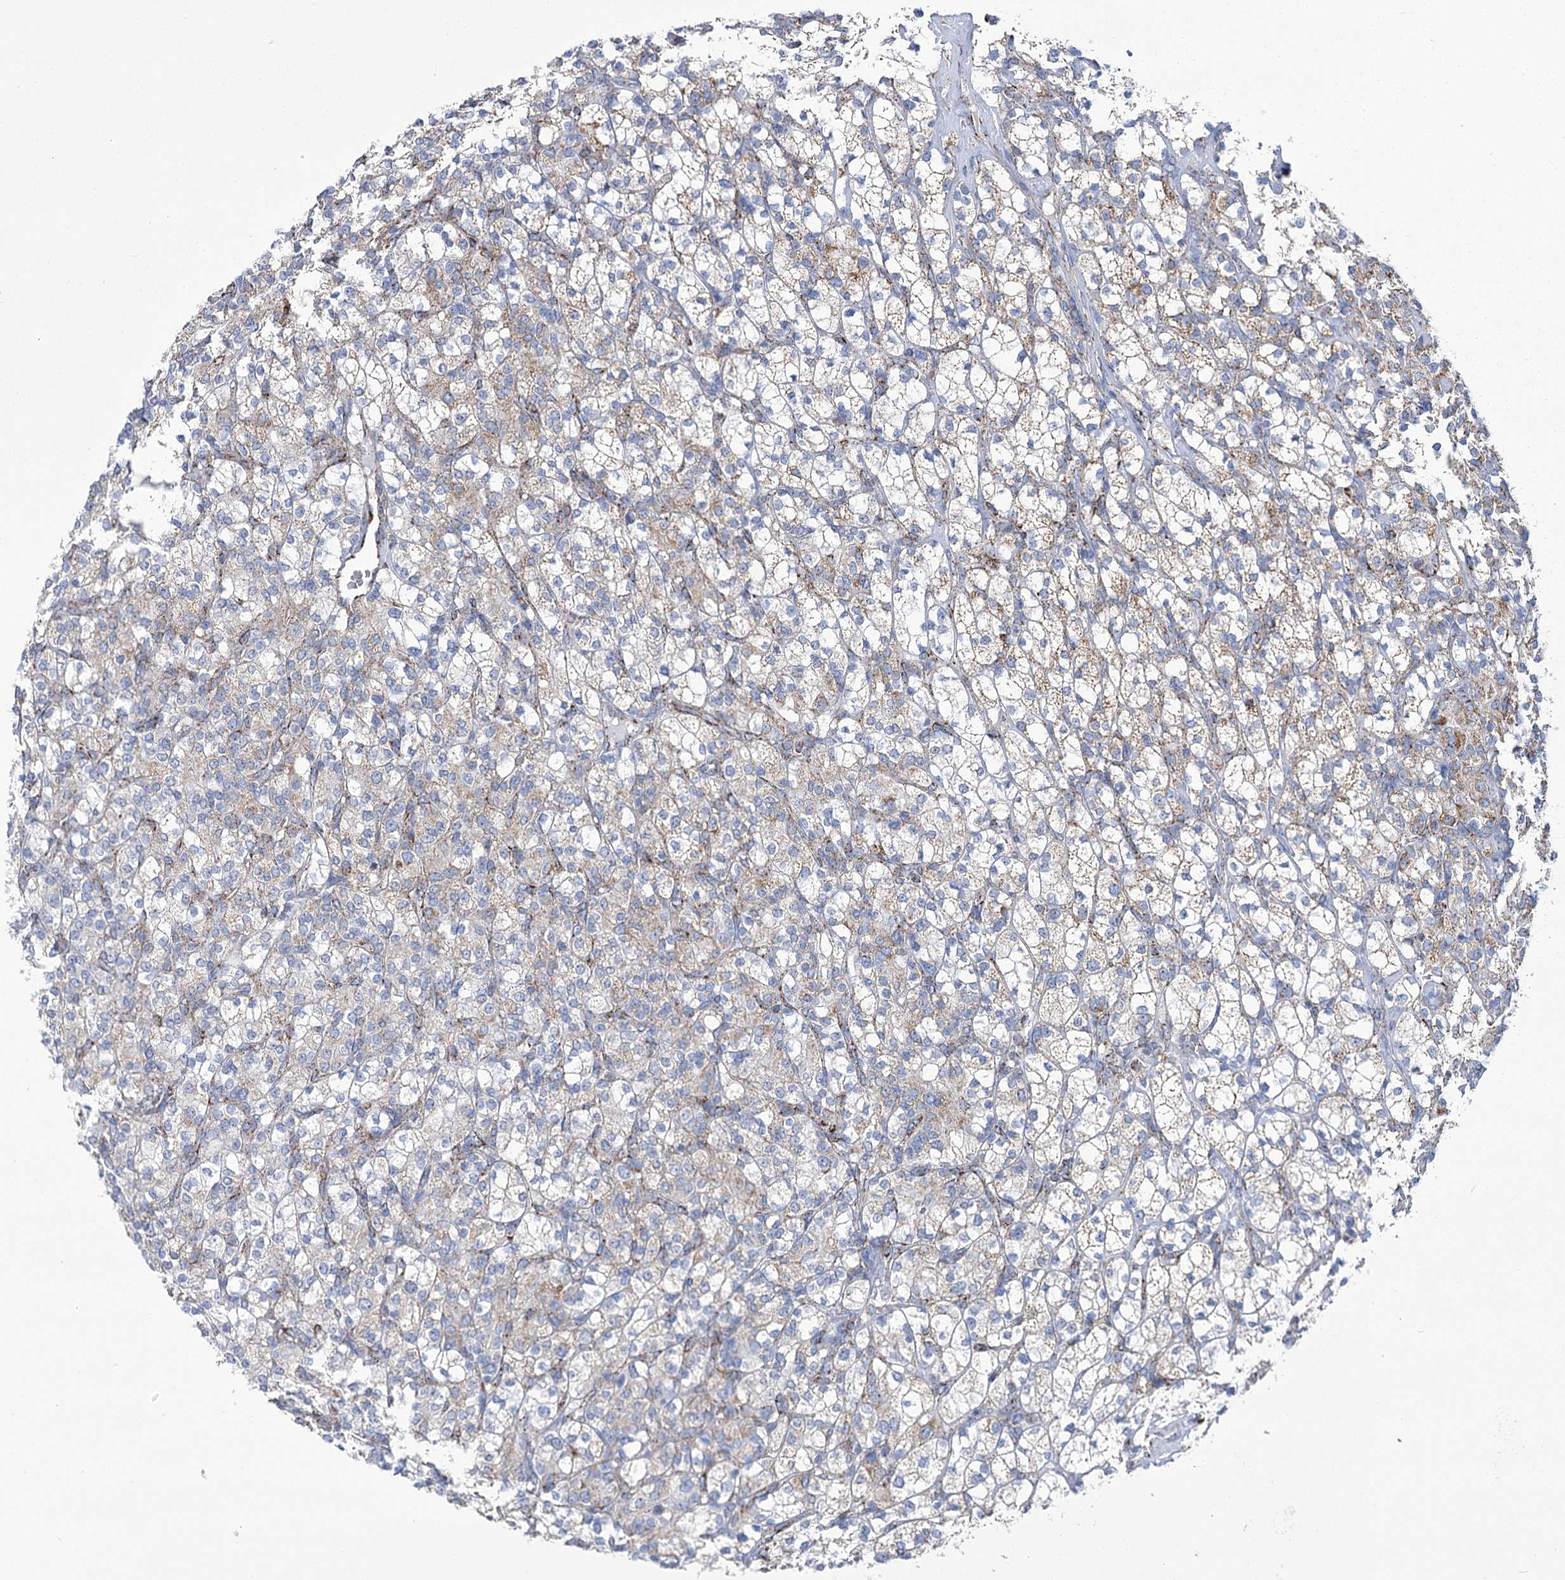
{"staining": {"intensity": "moderate", "quantity": "25%-75%", "location": "cytoplasmic/membranous"}, "tissue": "renal cancer", "cell_type": "Tumor cells", "image_type": "cancer", "snomed": [{"axis": "morphology", "description": "Adenocarcinoma, NOS"}, {"axis": "topography", "description": "Kidney"}], "caption": "Protein staining displays moderate cytoplasmic/membranous expression in approximately 25%-75% of tumor cells in adenocarcinoma (renal).", "gene": "PDHB", "patient": {"sex": "male", "age": 77}}